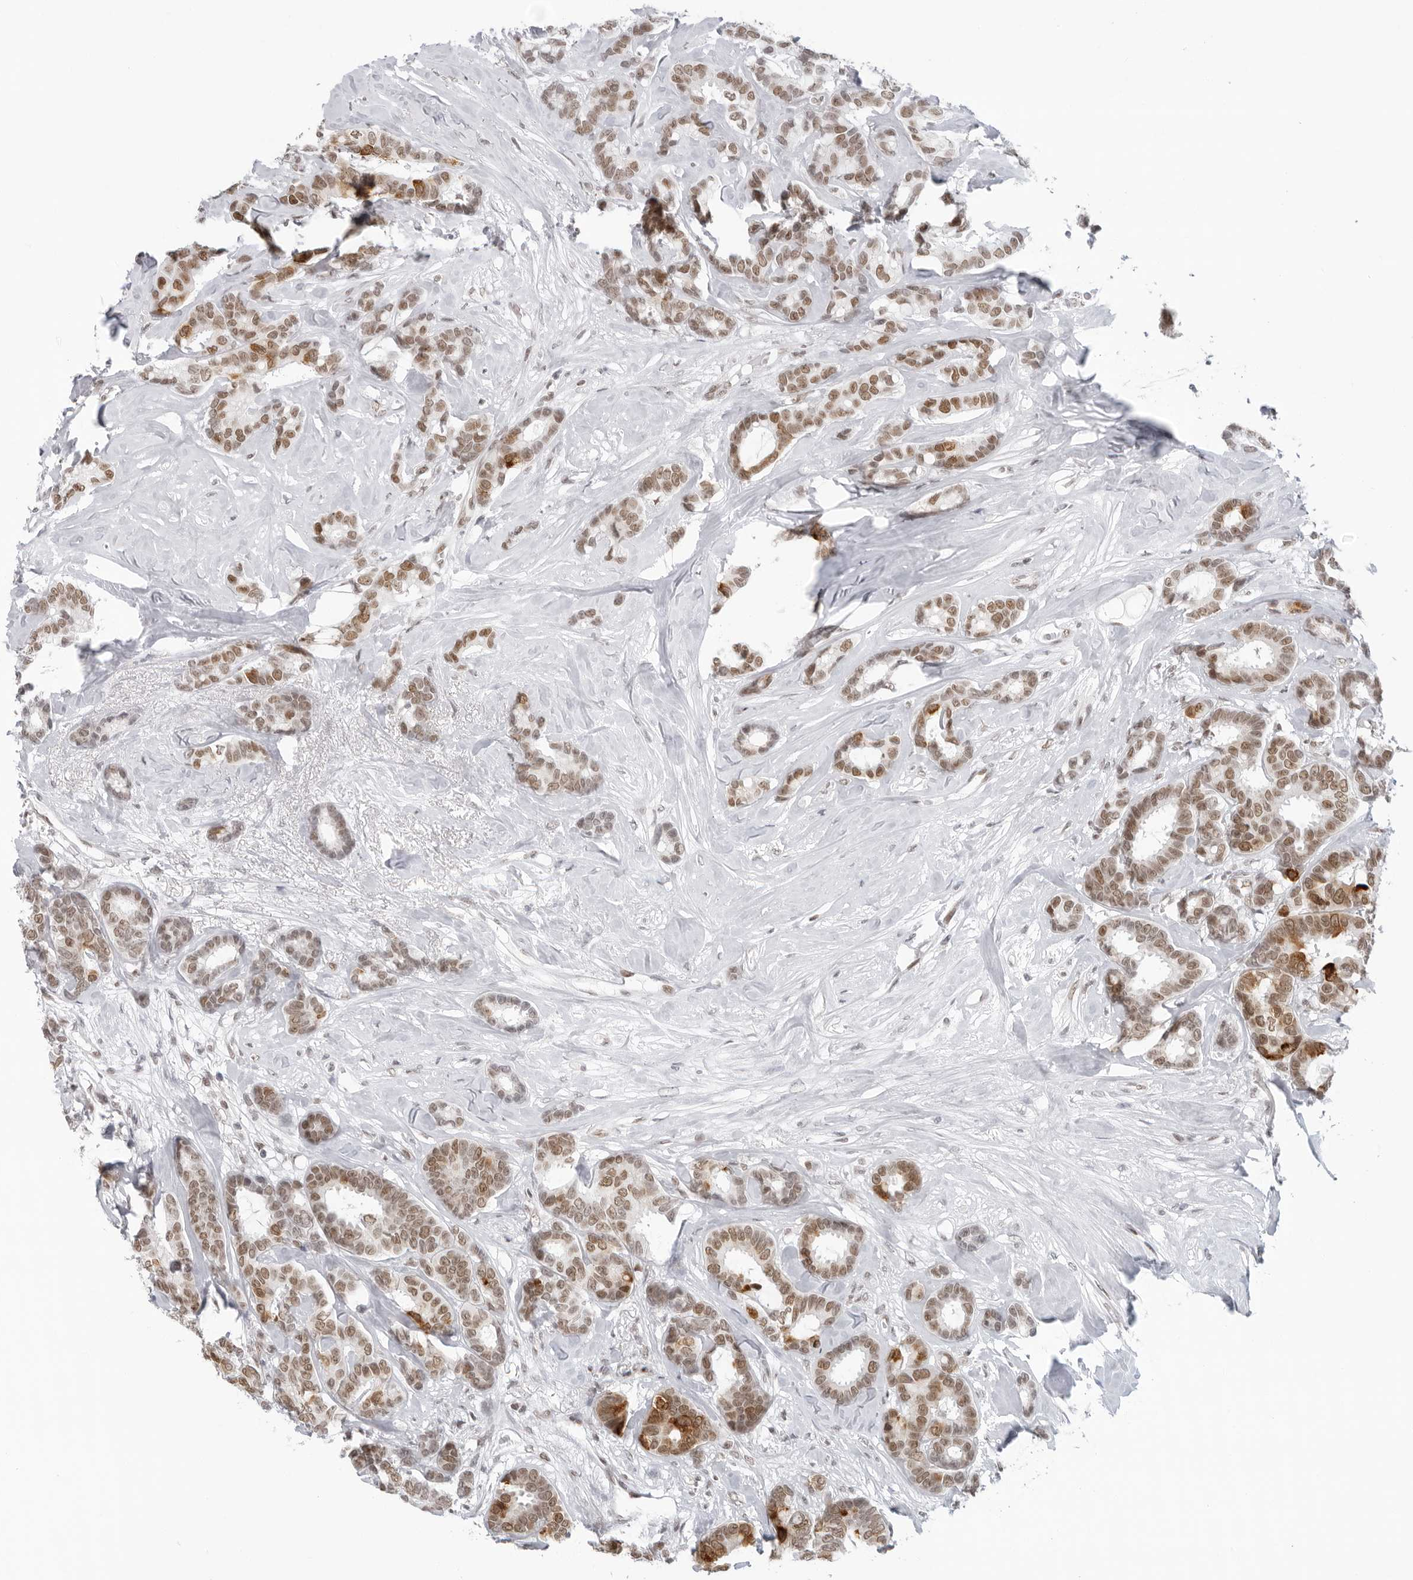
{"staining": {"intensity": "moderate", "quantity": ">75%", "location": "nuclear"}, "tissue": "breast cancer", "cell_type": "Tumor cells", "image_type": "cancer", "snomed": [{"axis": "morphology", "description": "Duct carcinoma"}, {"axis": "topography", "description": "Breast"}], "caption": "Immunohistochemistry (IHC) of human intraductal carcinoma (breast) displays medium levels of moderate nuclear expression in about >75% of tumor cells.", "gene": "FOXK2", "patient": {"sex": "female", "age": 87}}